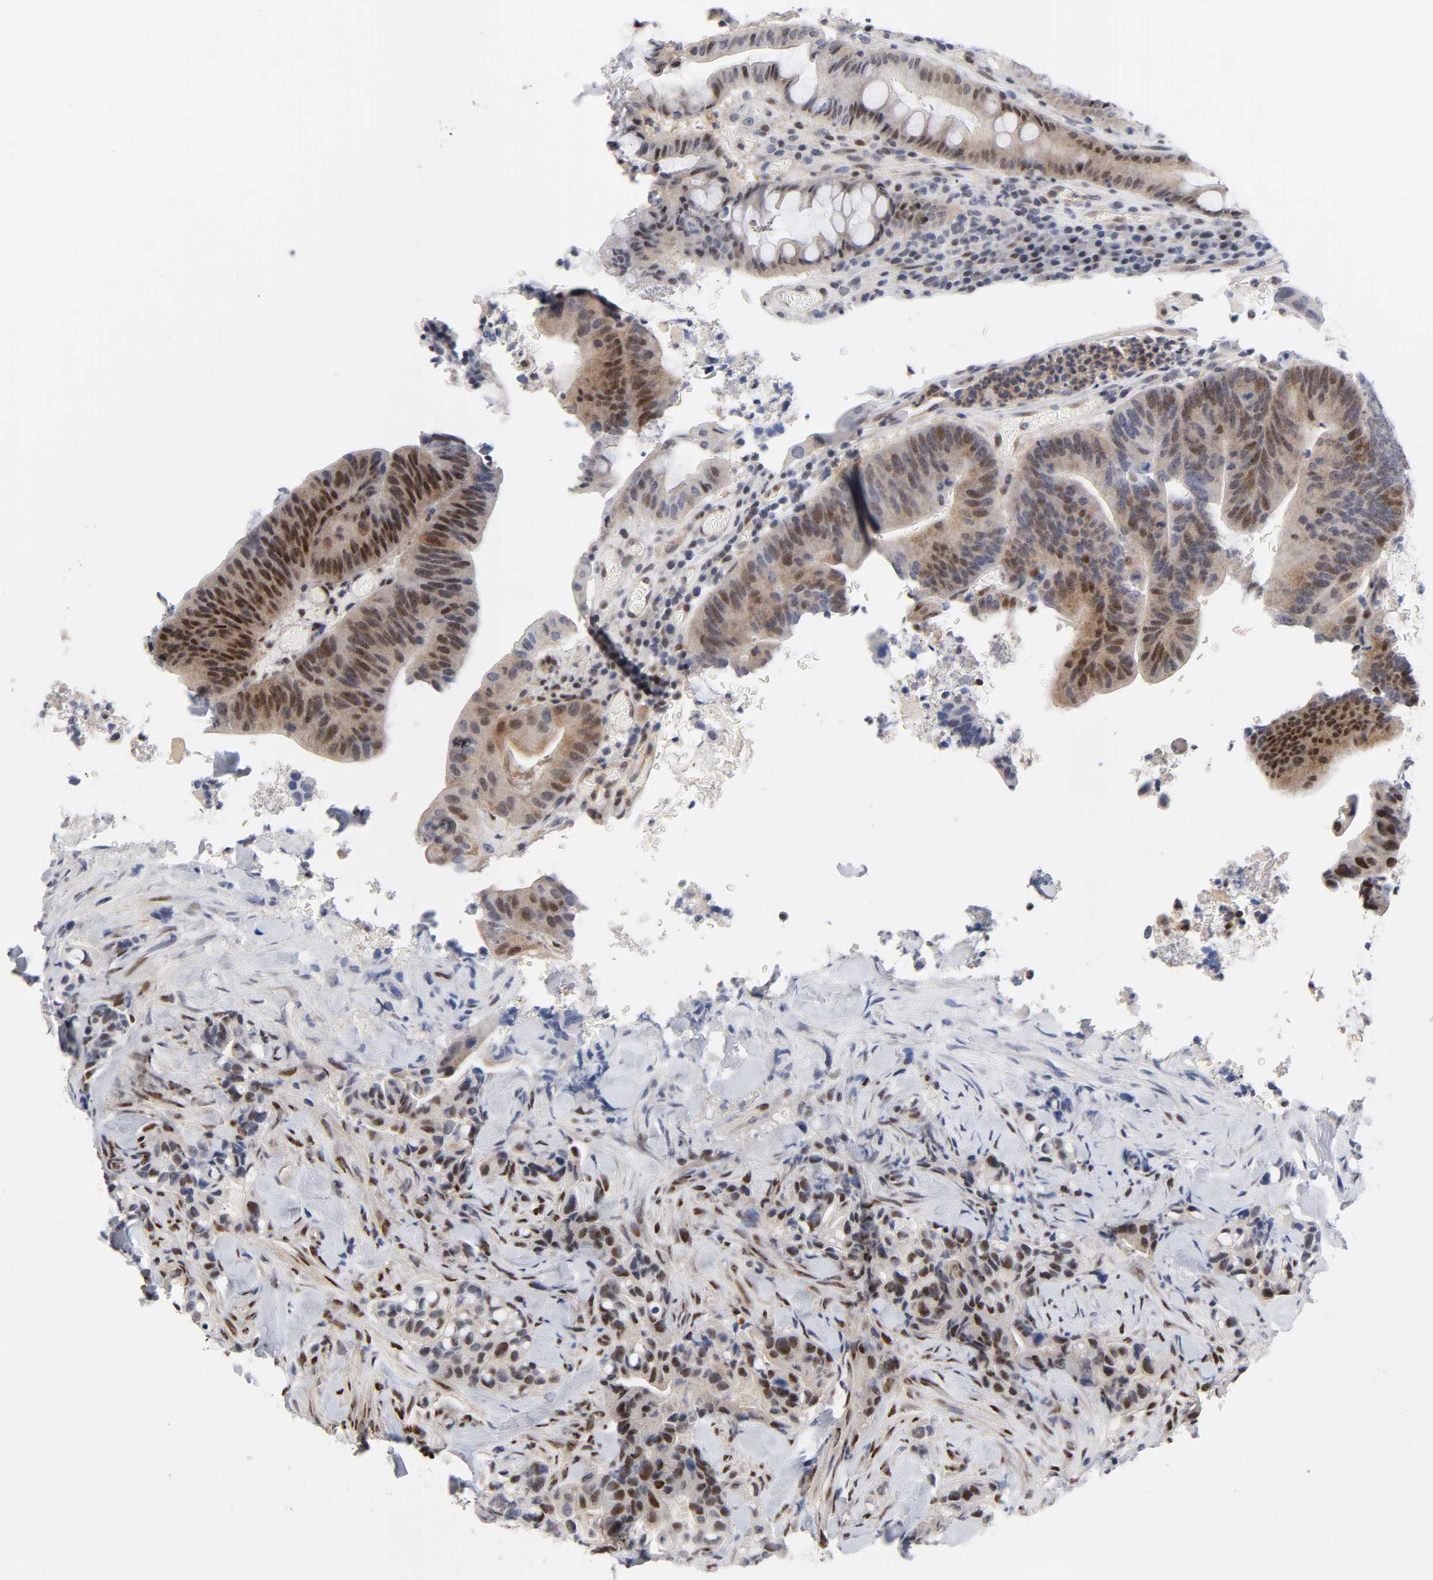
{"staining": {"intensity": "moderate", "quantity": "25%-75%", "location": "cytoplasmic/membranous,nuclear"}, "tissue": "colorectal cancer", "cell_type": "Tumor cells", "image_type": "cancer", "snomed": [{"axis": "morphology", "description": "Normal tissue, NOS"}, {"axis": "morphology", "description": "Adenocarcinoma, NOS"}, {"axis": "topography", "description": "Colon"}], "caption": "A high-resolution micrograph shows IHC staining of colorectal adenocarcinoma, which reveals moderate cytoplasmic/membranous and nuclear expression in about 25%-75% of tumor cells.", "gene": "STK38", "patient": {"sex": "male", "age": 82}}